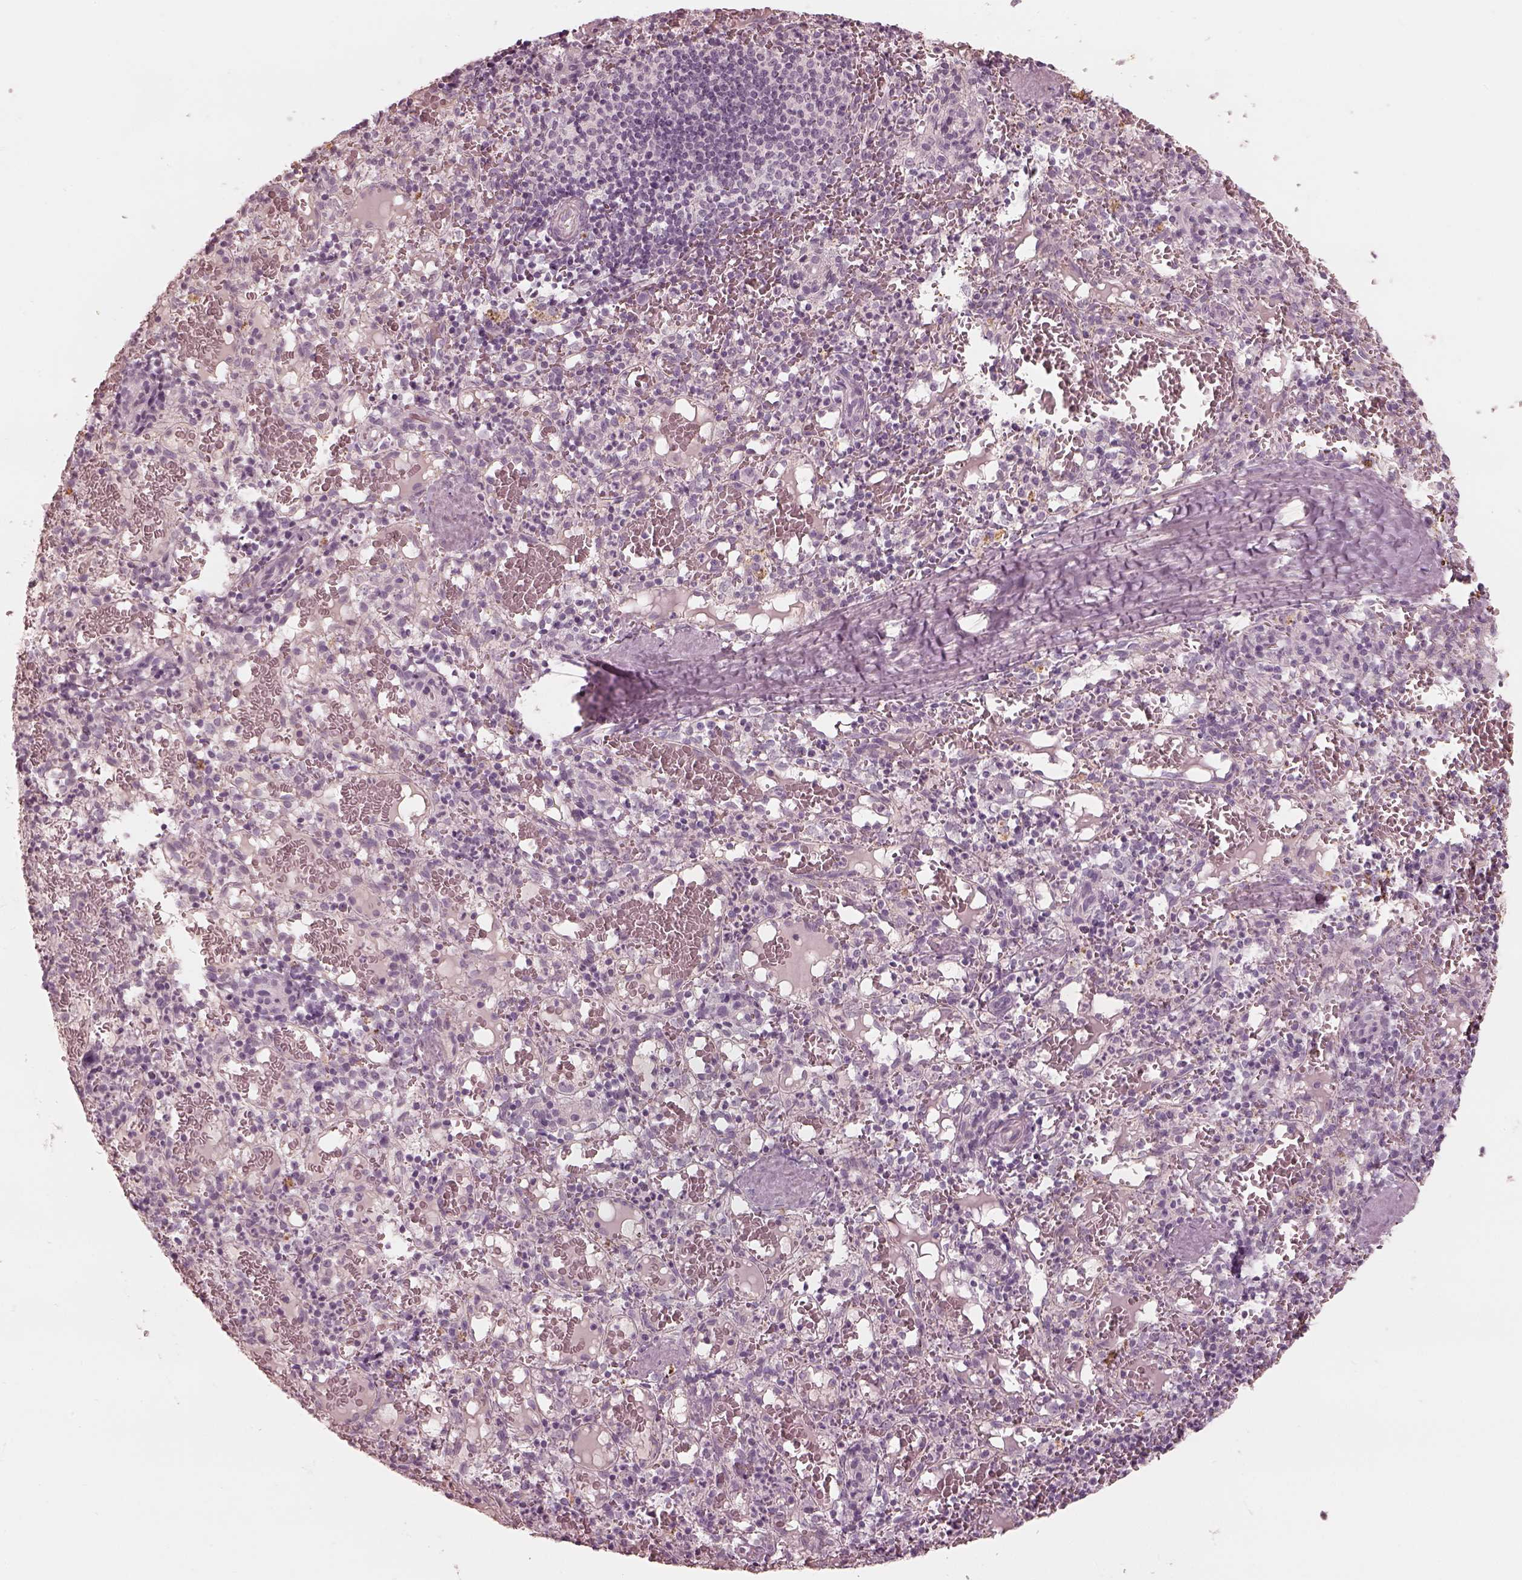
{"staining": {"intensity": "negative", "quantity": "none", "location": "none"}, "tissue": "spleen", "cell_type": "Cells in red pulp", "image_type": "normal", "snomed": [{"axis": "morphology", "description": "Normal tissue, NOS"}, {"axis": "topography", "description": "Spleen"}], "caption": "A high-resolution photomicrograph shows immunohistochemistry staining of unremarkable spleen, which exhibits no significant staining in cells in red pulp.", "gene": "ADRB3", "patient": {"sex": "male", "age": 11}}